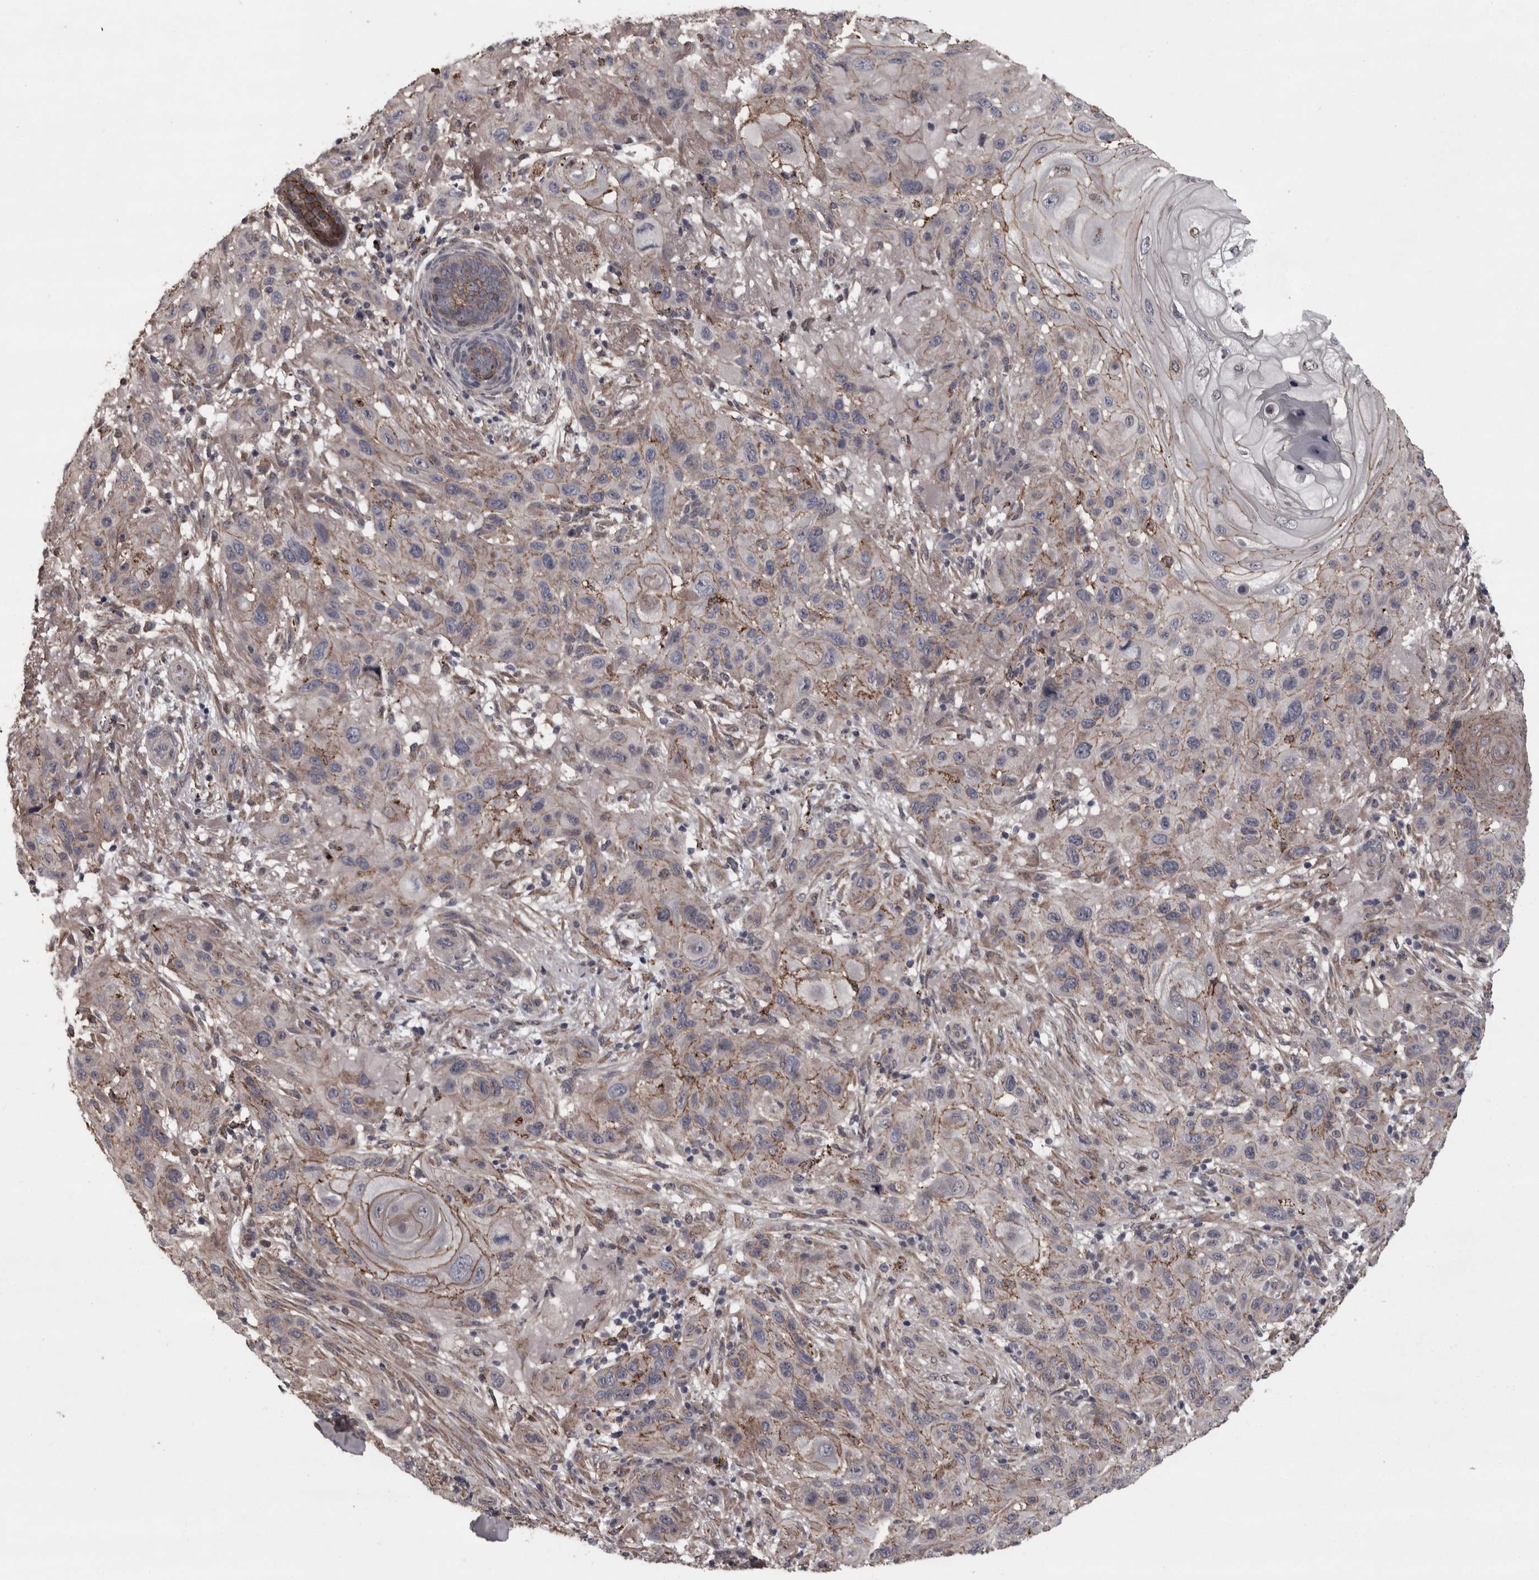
{"staining": {"intensity": "weak", "quantity": "25%-75%", "location": "cytoplasmic/membranous"}, "tissue": "skin cancer", "cell_type": "Tumor cells", "image_type": "cancer", "snomed": [{"axis": "morphology", "description": "Normal tissue, NOS"}, {"axis": "morphology", "description": "Squamous cell carcinoma, NOS"}, {"axis": "topography", "description": "Skin"}], "caption": "This is a micrograph of immunohistochemistry staining of skin cancer, which shows weak staining in the cytoplasmic/membranous of tumor cells.", "gene": "PCDH17", "patient": {"sex": "female", "age": 96}}